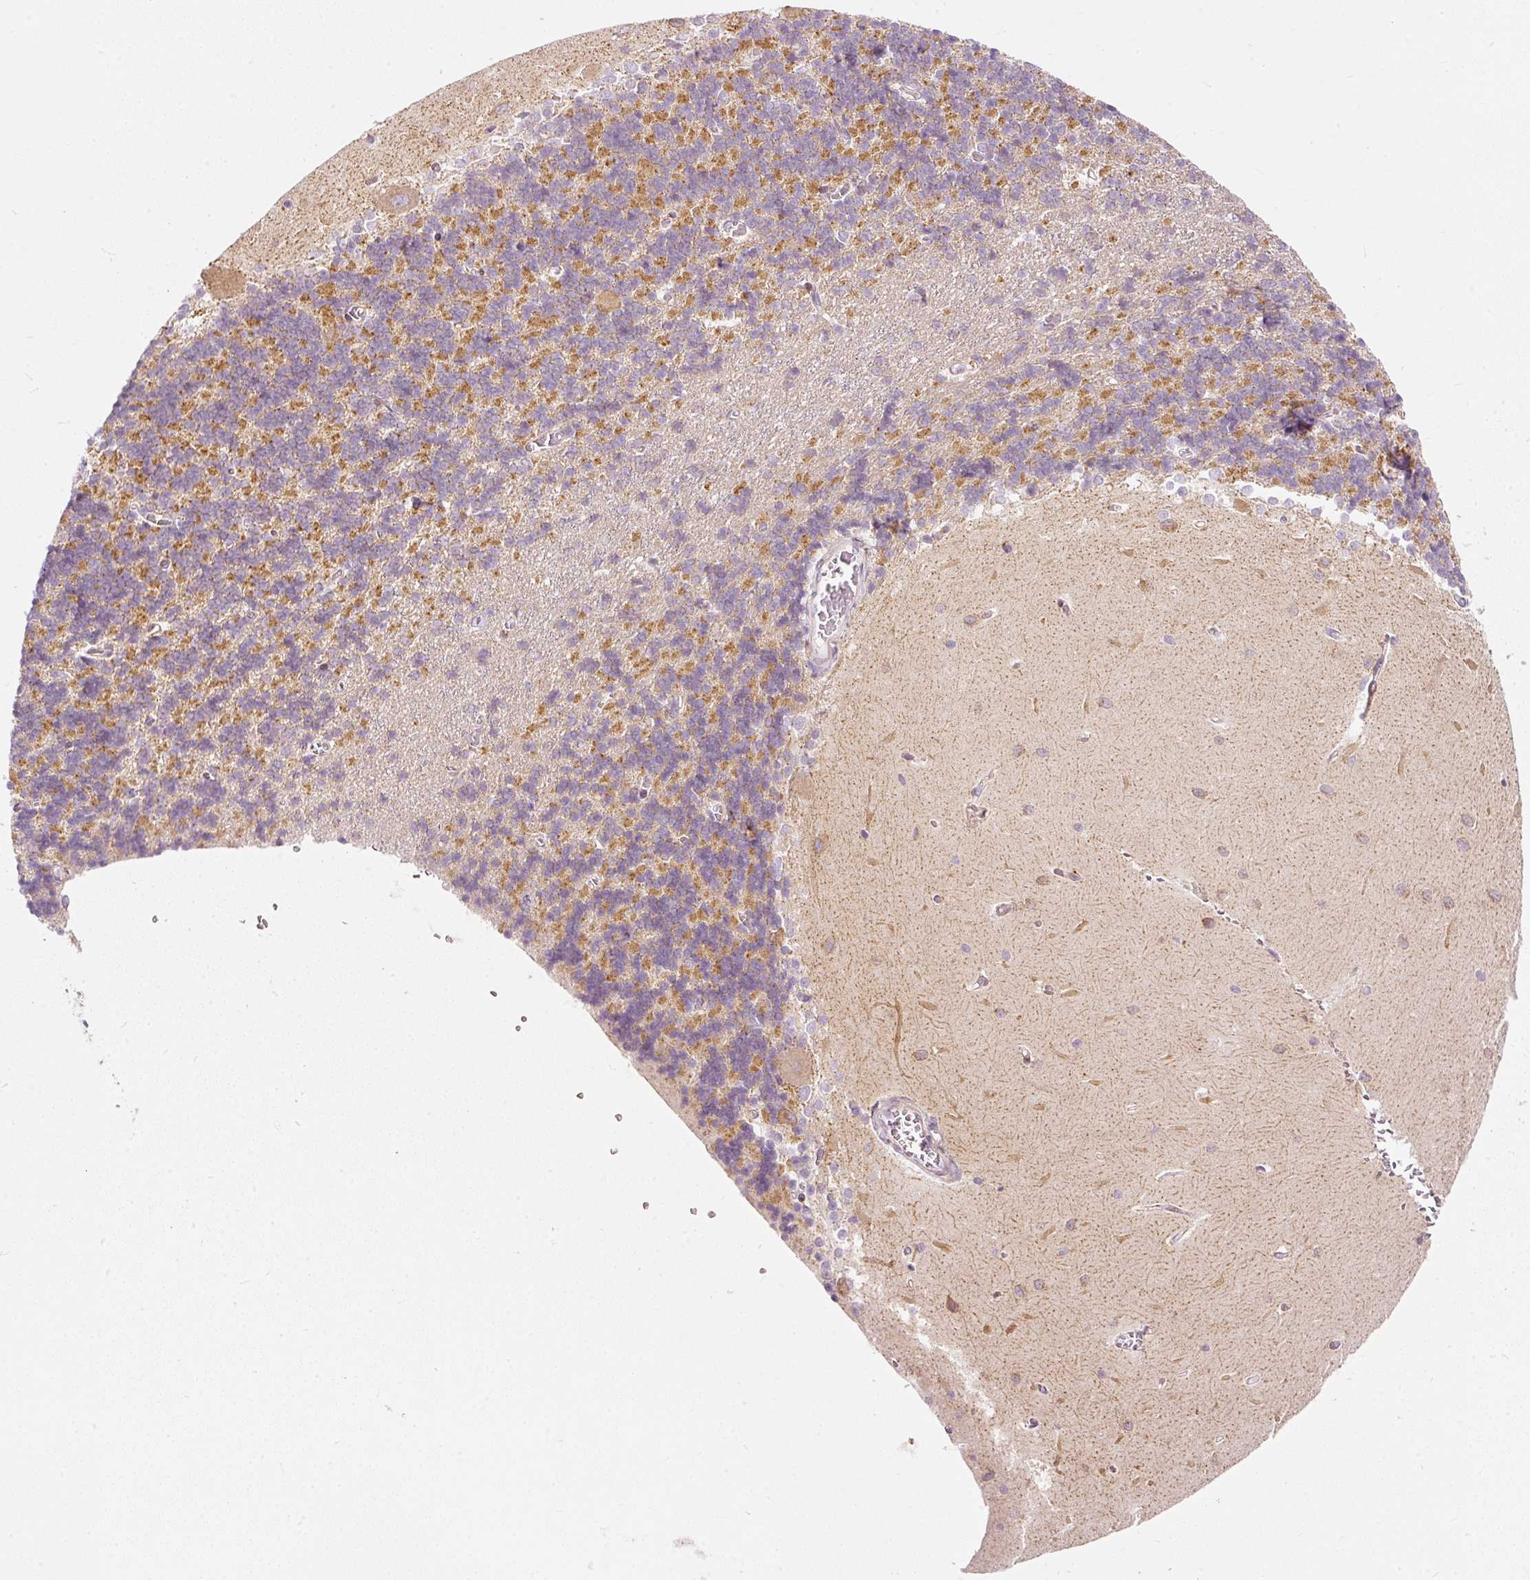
{"staining": {"intensity": "moderate", "quantity": "25%-75%", "location": "cytoplasmic/membranous"}, "tissue": "cerebellum", "cell_type": "Cells in granular layer", "image_type": "normal", "snomed": [{"axis": "morphology", "description": "Normal tissue, NOS"}, {"axis": "topography", "description": "Cerebellum"}], "caption": "Immunohistochemical staining of normal human cerebellum reveals medium levels of moderate cytoplasmic/membranous positivity in approximately 25%-75% of cells in granular layer. (Stains: DAB (3,3'-diaminobenzidine) in brown, nuclei in blue, Microscopy: brightfield microscopy at high magnification).", "gene": "SNAPC5", "patient": {"sex": "male", "age": 37}}